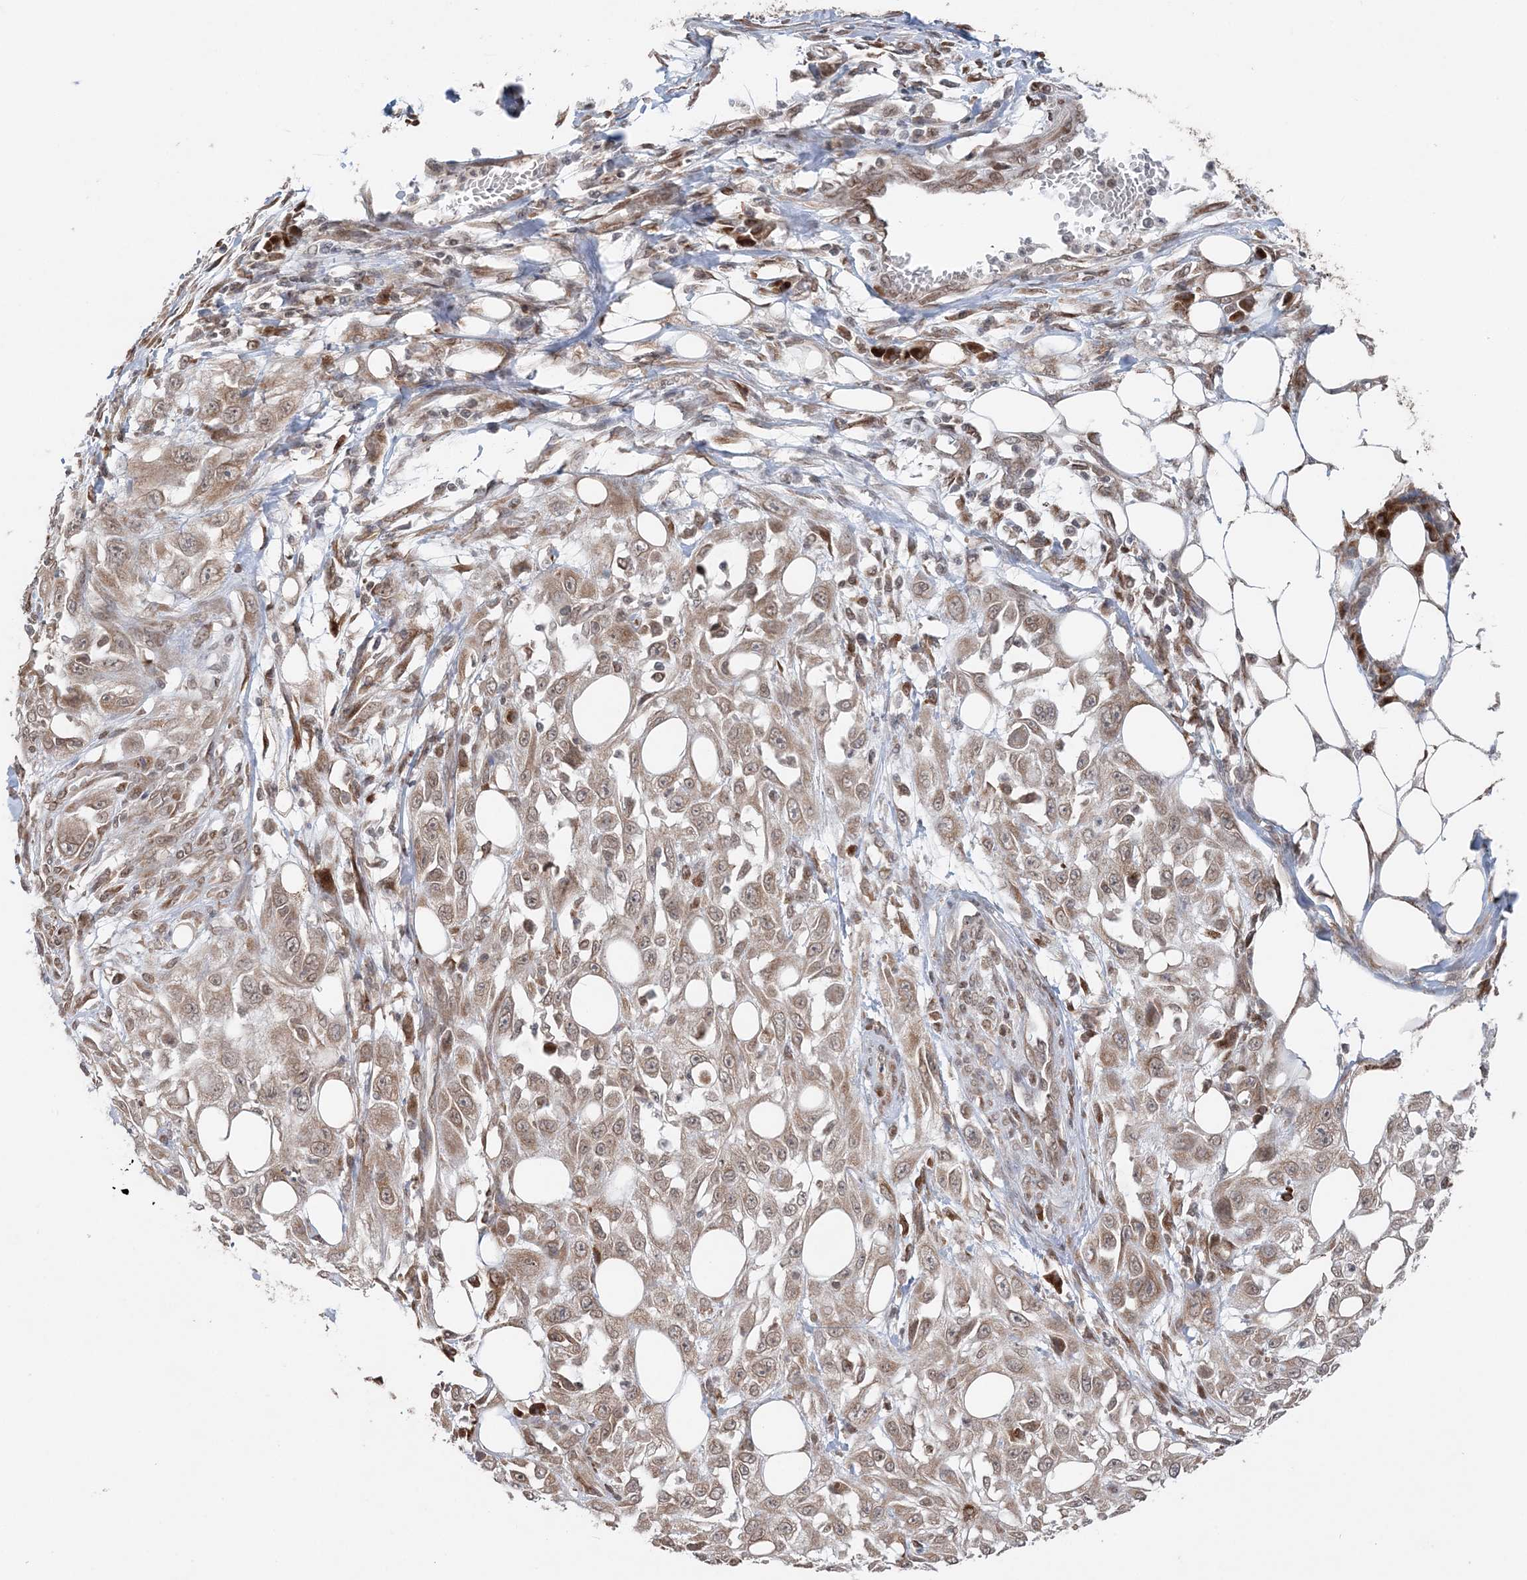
{"staining": {"intensity": "weak", "quantity": ">75%", "location": "cytoplasmic/membranous"}, "tissue": "skin cancer", "cell_type": "Tumor cells", "image_type": "cancer", "snomed": [{"axis": "morphology", "description": "Squamous cell carcinoma, NOS"}, {"axis": "topography", "description": "Skin"}], "caption": "Human skin cancer stained with a brown dye reveals weak cytoplasmic/membranous positive expression in about >75% of tumor cells.", "gene": "TMED10", "patient": {"sex": "male", "age": 75}}